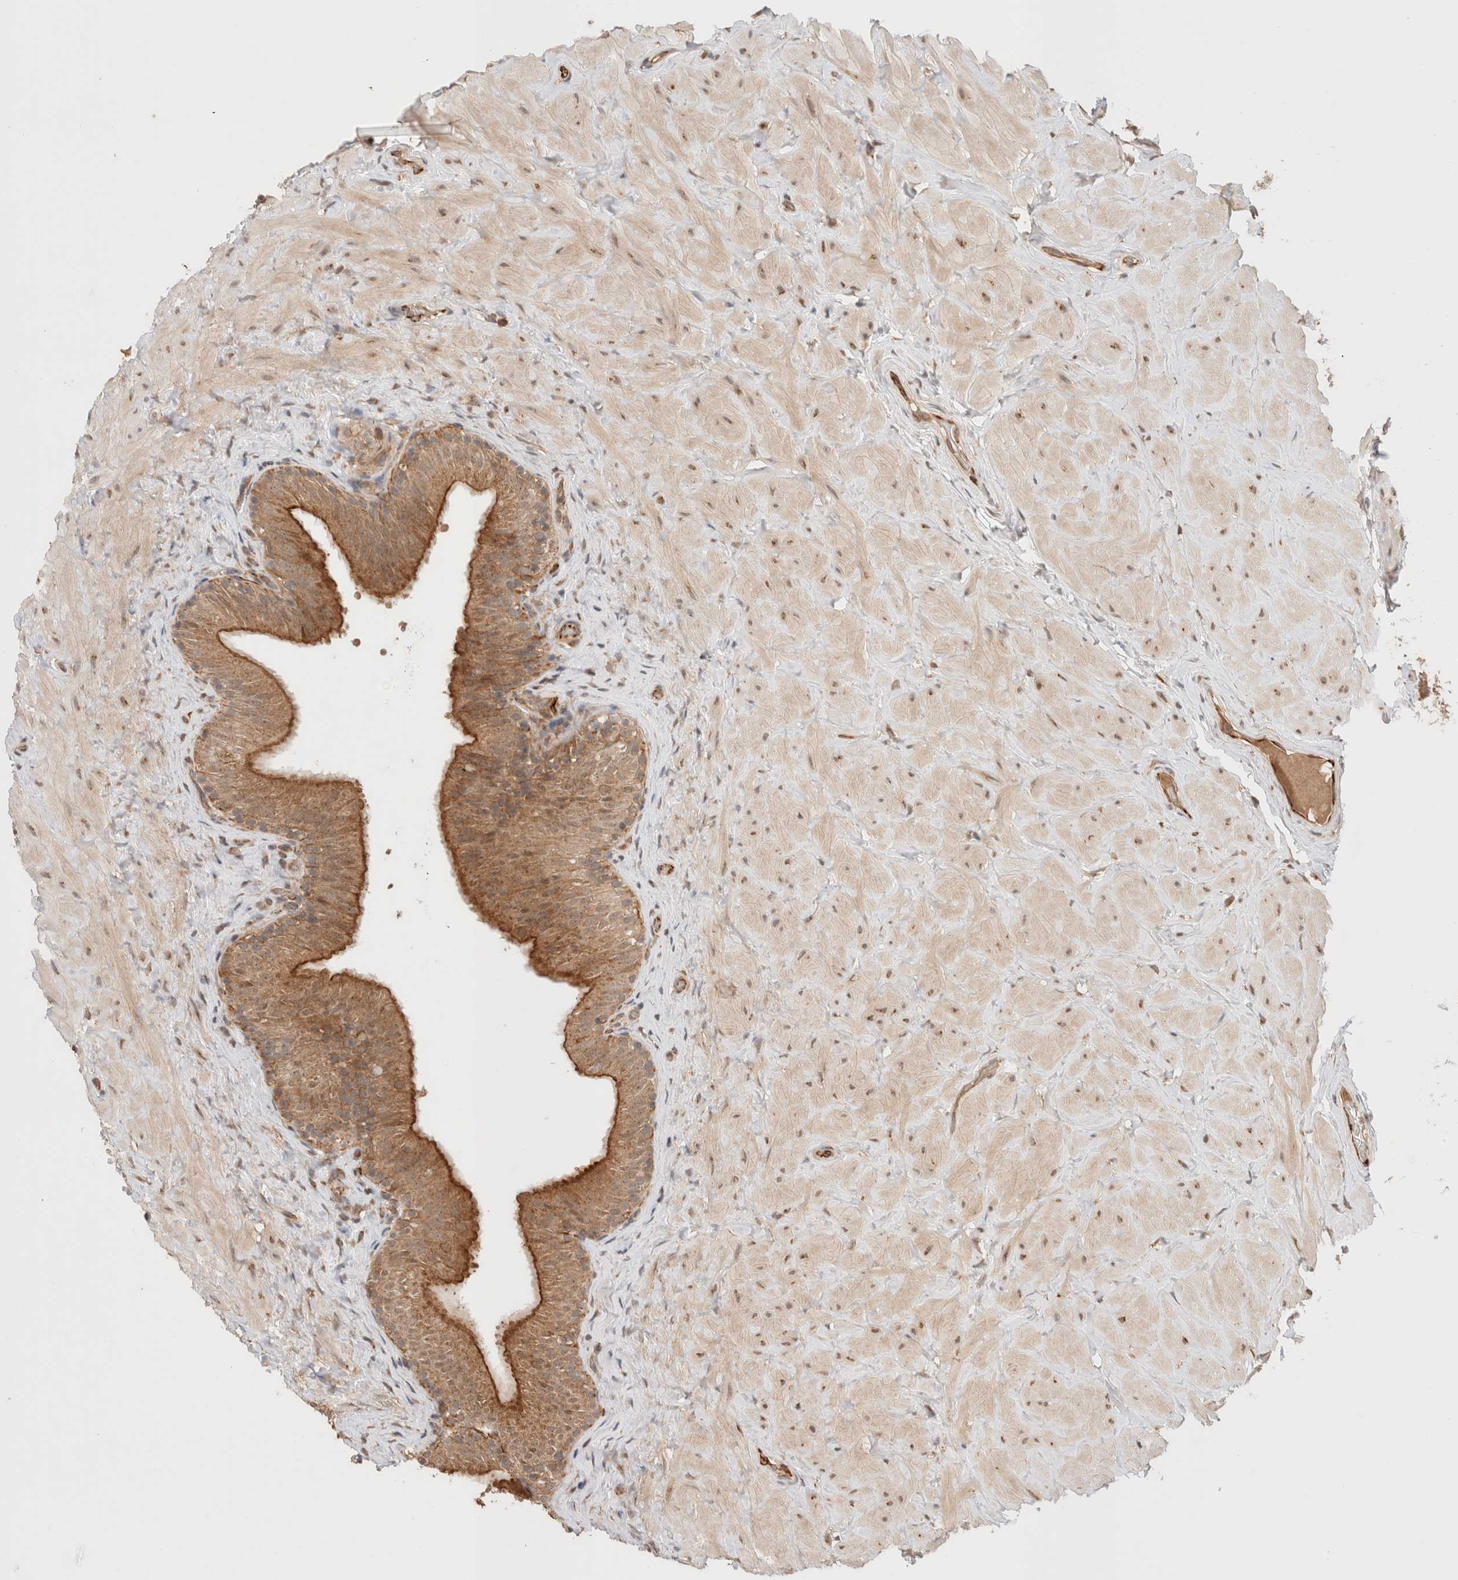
{"staining": {"intensity": "moderate", "quantity": ">75%", "location": "cytoplasmic/membranous"}, "tissue": "epididymis", "cell_type": "Glandular cells", "image_type": "normal", "snomed": [{"axis": "morphology", "description": "Normal tissue, NOS"}, {"axis": "topography", "description": "Vascular tissue"}, {"axis": "topography", "description": "Epididymis"}], "caption": "Glandular cells demonstrate medium levels of moderate cytoplasmic/membranous expression in approximately >75% of cells in benign epididymis.", "gene": "SIKE1", "patient": {"sex": "male", "age": 49}}